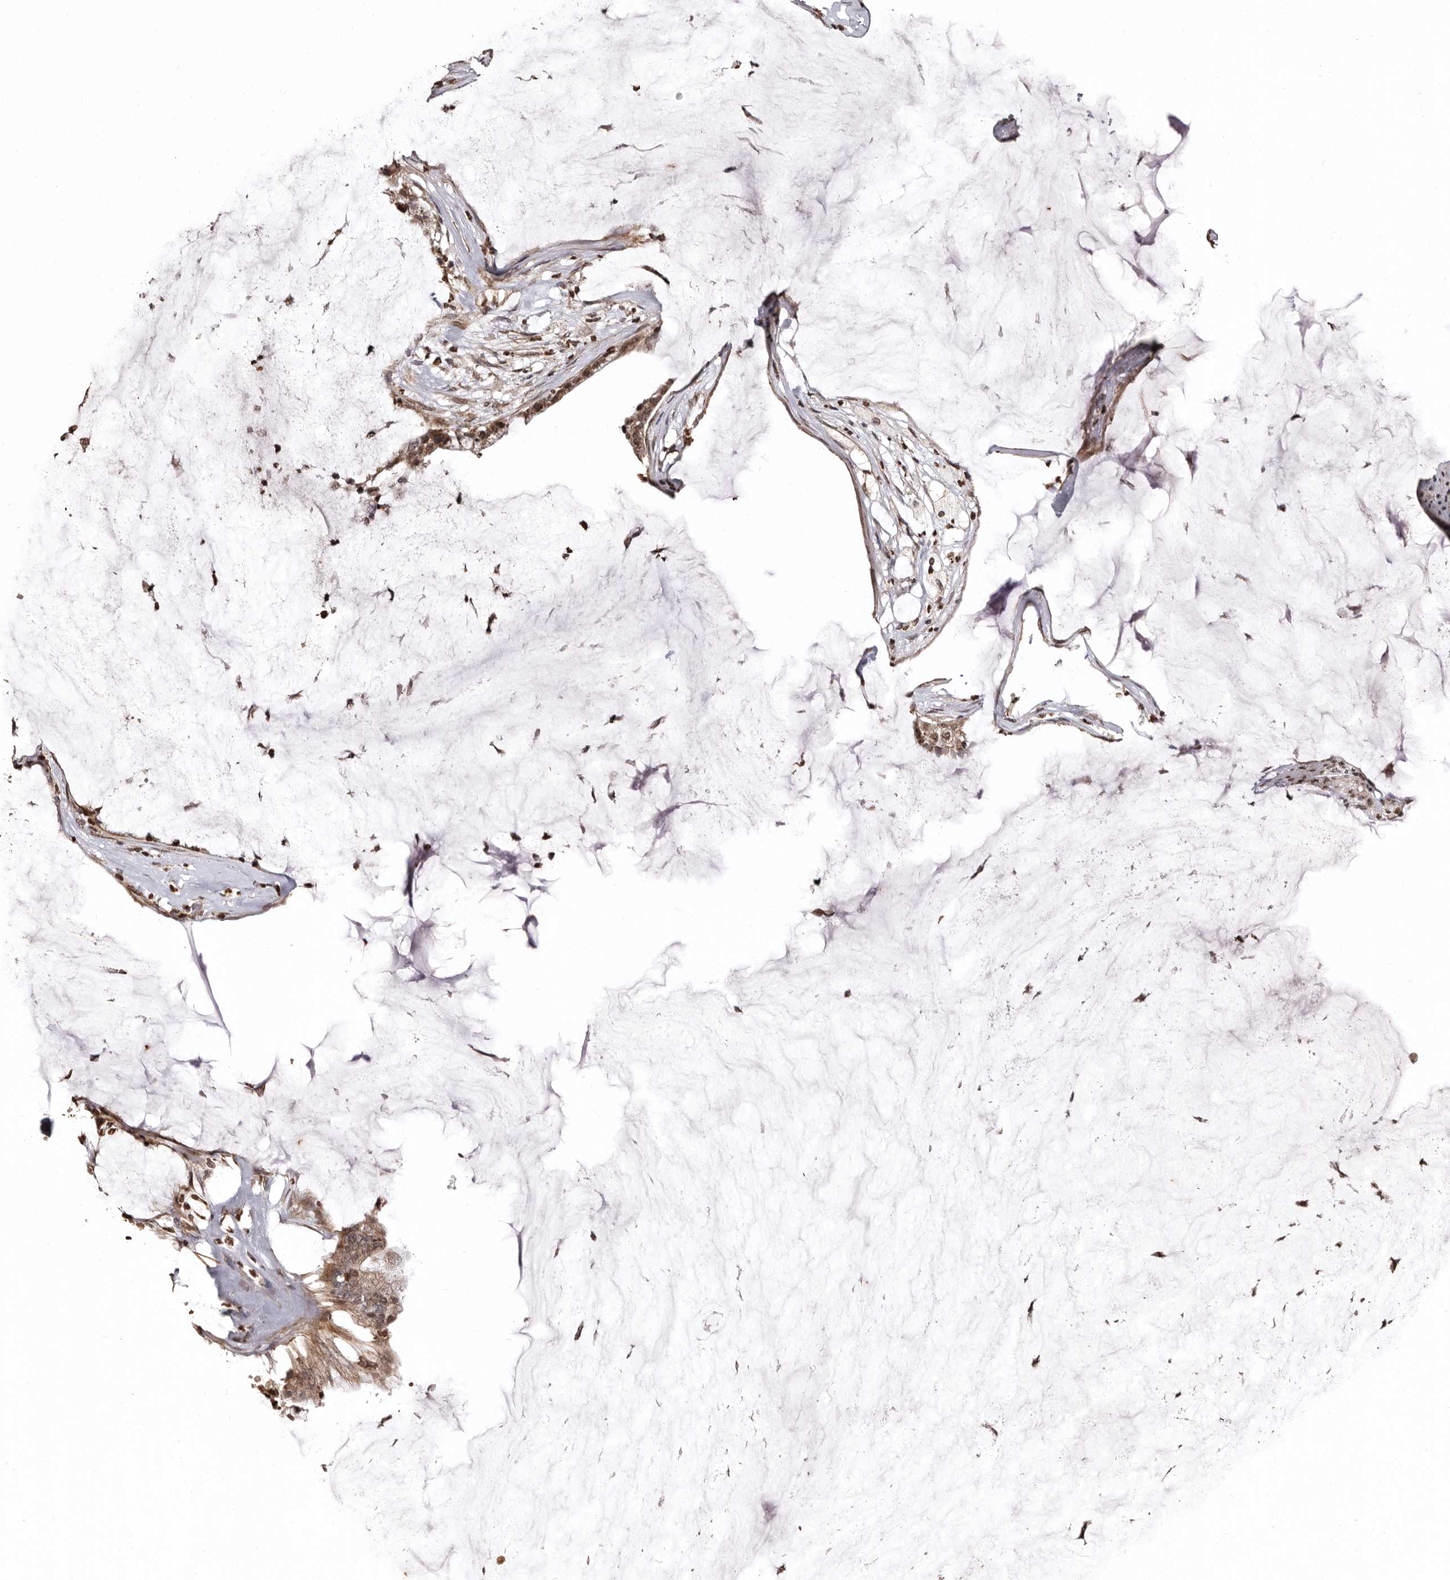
{"staining": {"intensity": "moderate", "quantity": ">75%", "location": "cytoplasmic/membranous"}, "tissue": "pancreatic cancer", "cell_type": "Tumor cells", "image_type": "cancer", "snomed": [{"axis": "morphology", "description": "Adenocarcinoma, NOS"}, {"axis": "topography", "description": "Pancreas"}], "caption": "Protein expression analysis of pancreatic adenocarcinoma exhibits moderate cytoplasmic/membranous expression in approximately >75% of tumor cells.", "gene": "CCDC190", "patient": {"sex": "male", "age": 41}}